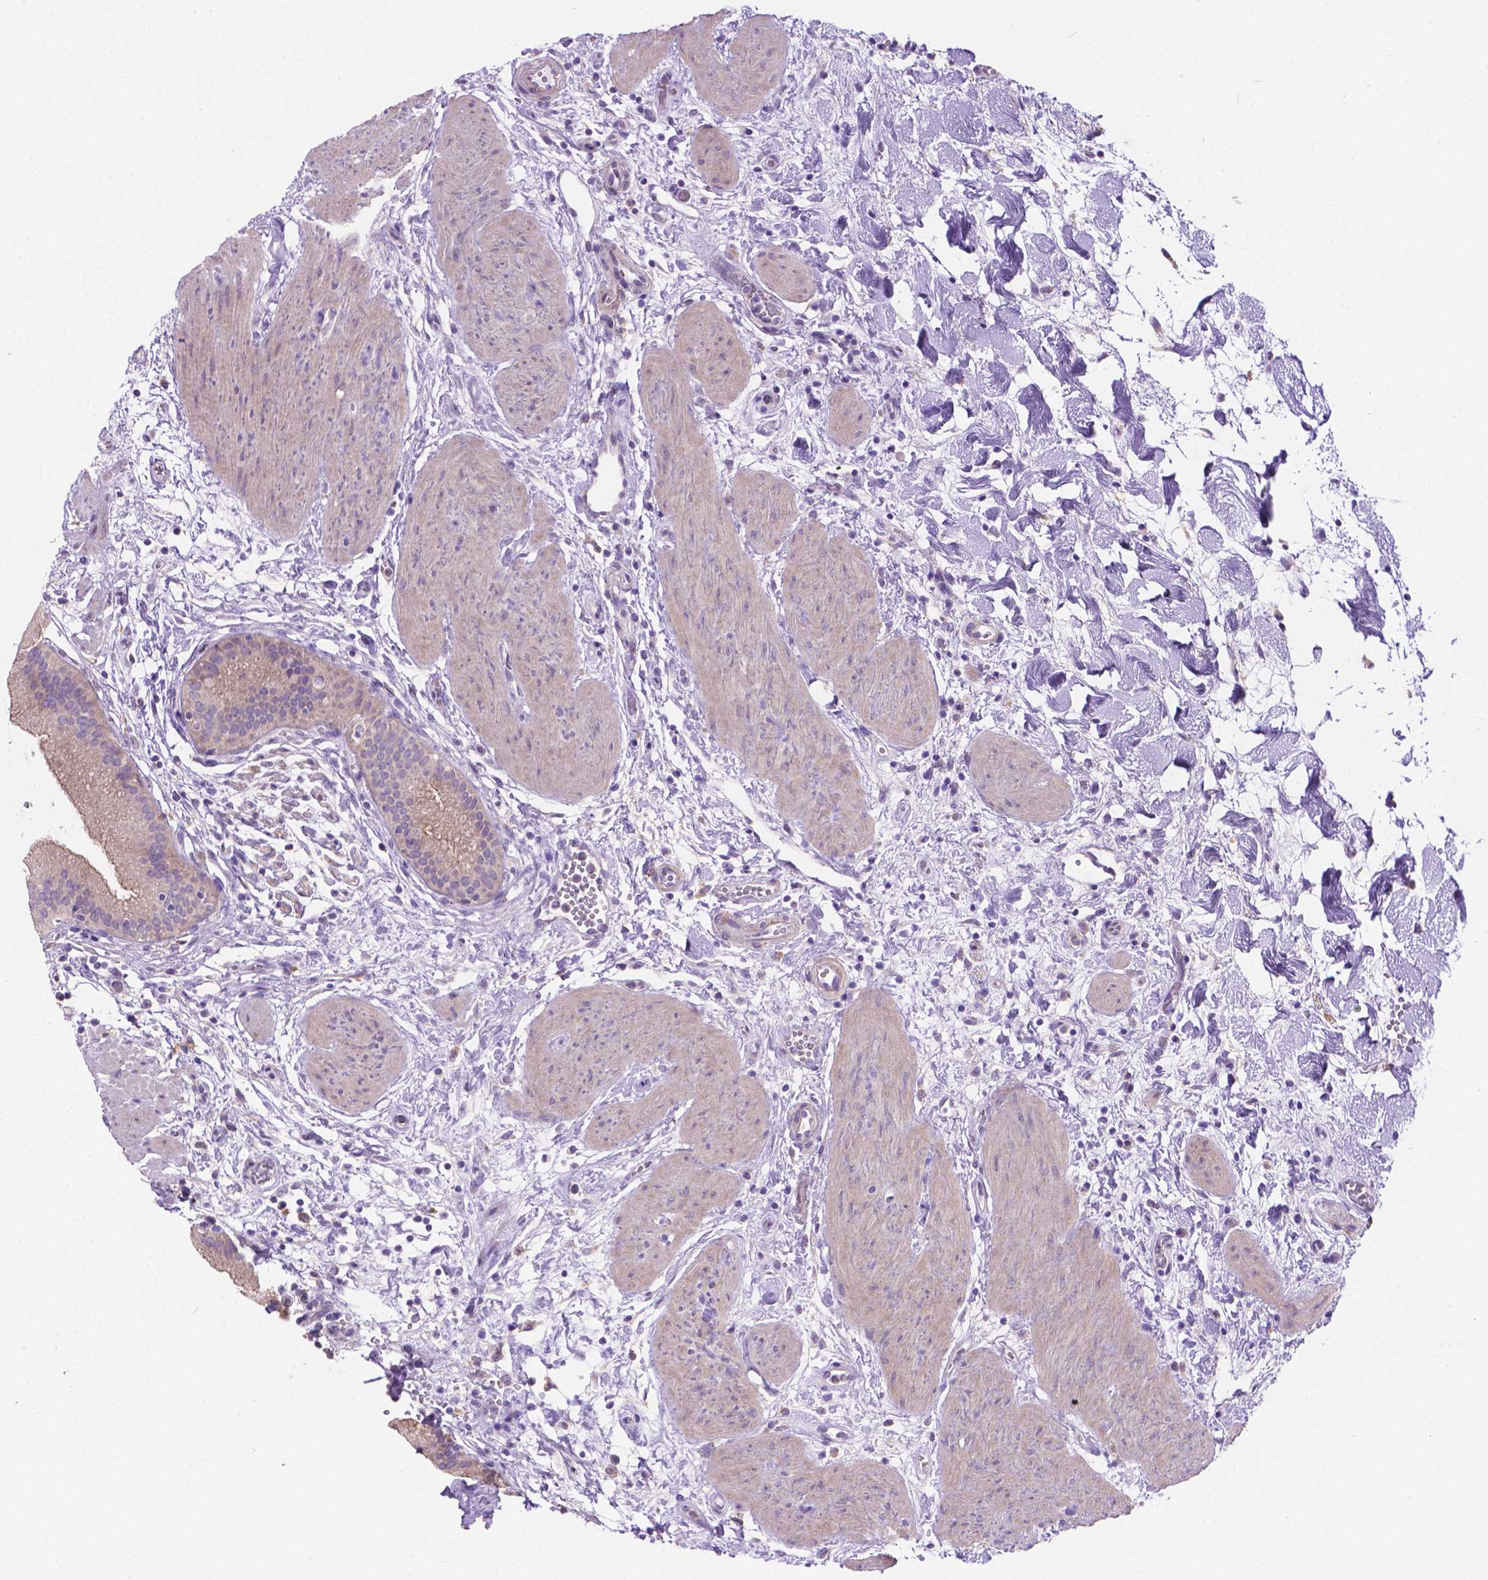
{"staining": {"intensity": "weak", "quantity": "<25%", "location": "cytoplasmic/membranous"}, "tissue": "gallbladder", "cell_type": "Glandular cells", "image_type": "normal", "snomed": [{"axis": "morphology", "description": "Normal tissue, NOS"}, {"axis": "topography", "description": "Gallbladder"}], "caption": "This is an immunohistochemistry image of unremarkable gallbladder. There is no staining in glandular cells.", "gene": "CDH7", "patient": {"sex": "female", "age": 65}}